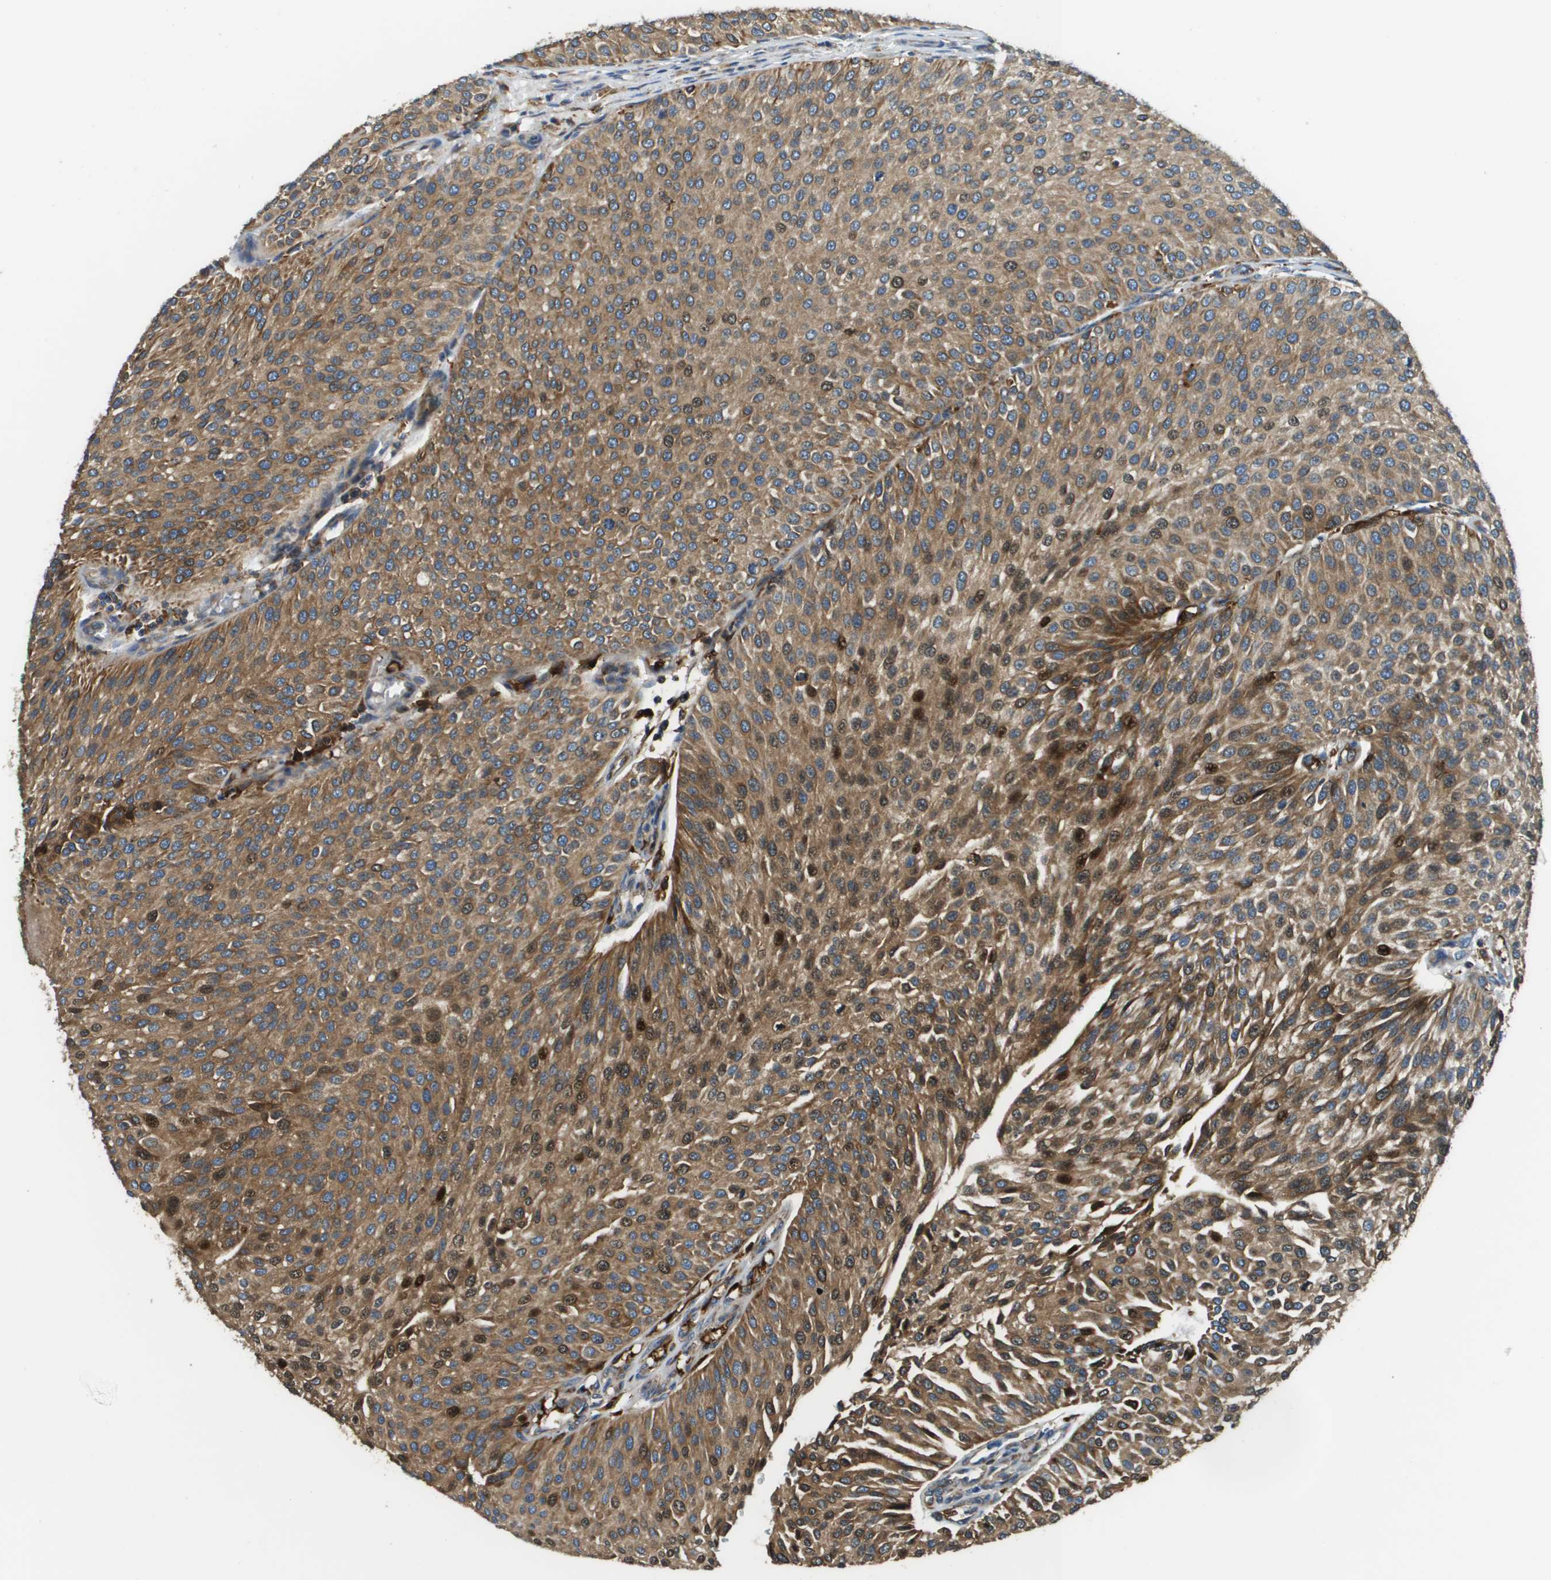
{"staining": {"intensity": "moderate", "quantity": ">75%", "location": "cytoplasmic/membranous"}, "tissue": "urothelial cancer", "cell_type": "Tumor cells", "image_type": "cancer", "snomed": [{"axis": "morphology", "description": "Urothelial carcinoma, Low grade"}, {"axis": "topography", "description": "Smooth muscle"}, {"axis": "topography", "description": "Urinary bladder"}], "caption": "Urothelial cancer stained for a protein (brown) shows moderate cytoplasmic/membranous positive positivity in about >75% of tumor cells.", "gene": "CNPY3", "patient": {"sex": "male", "age": 60}}